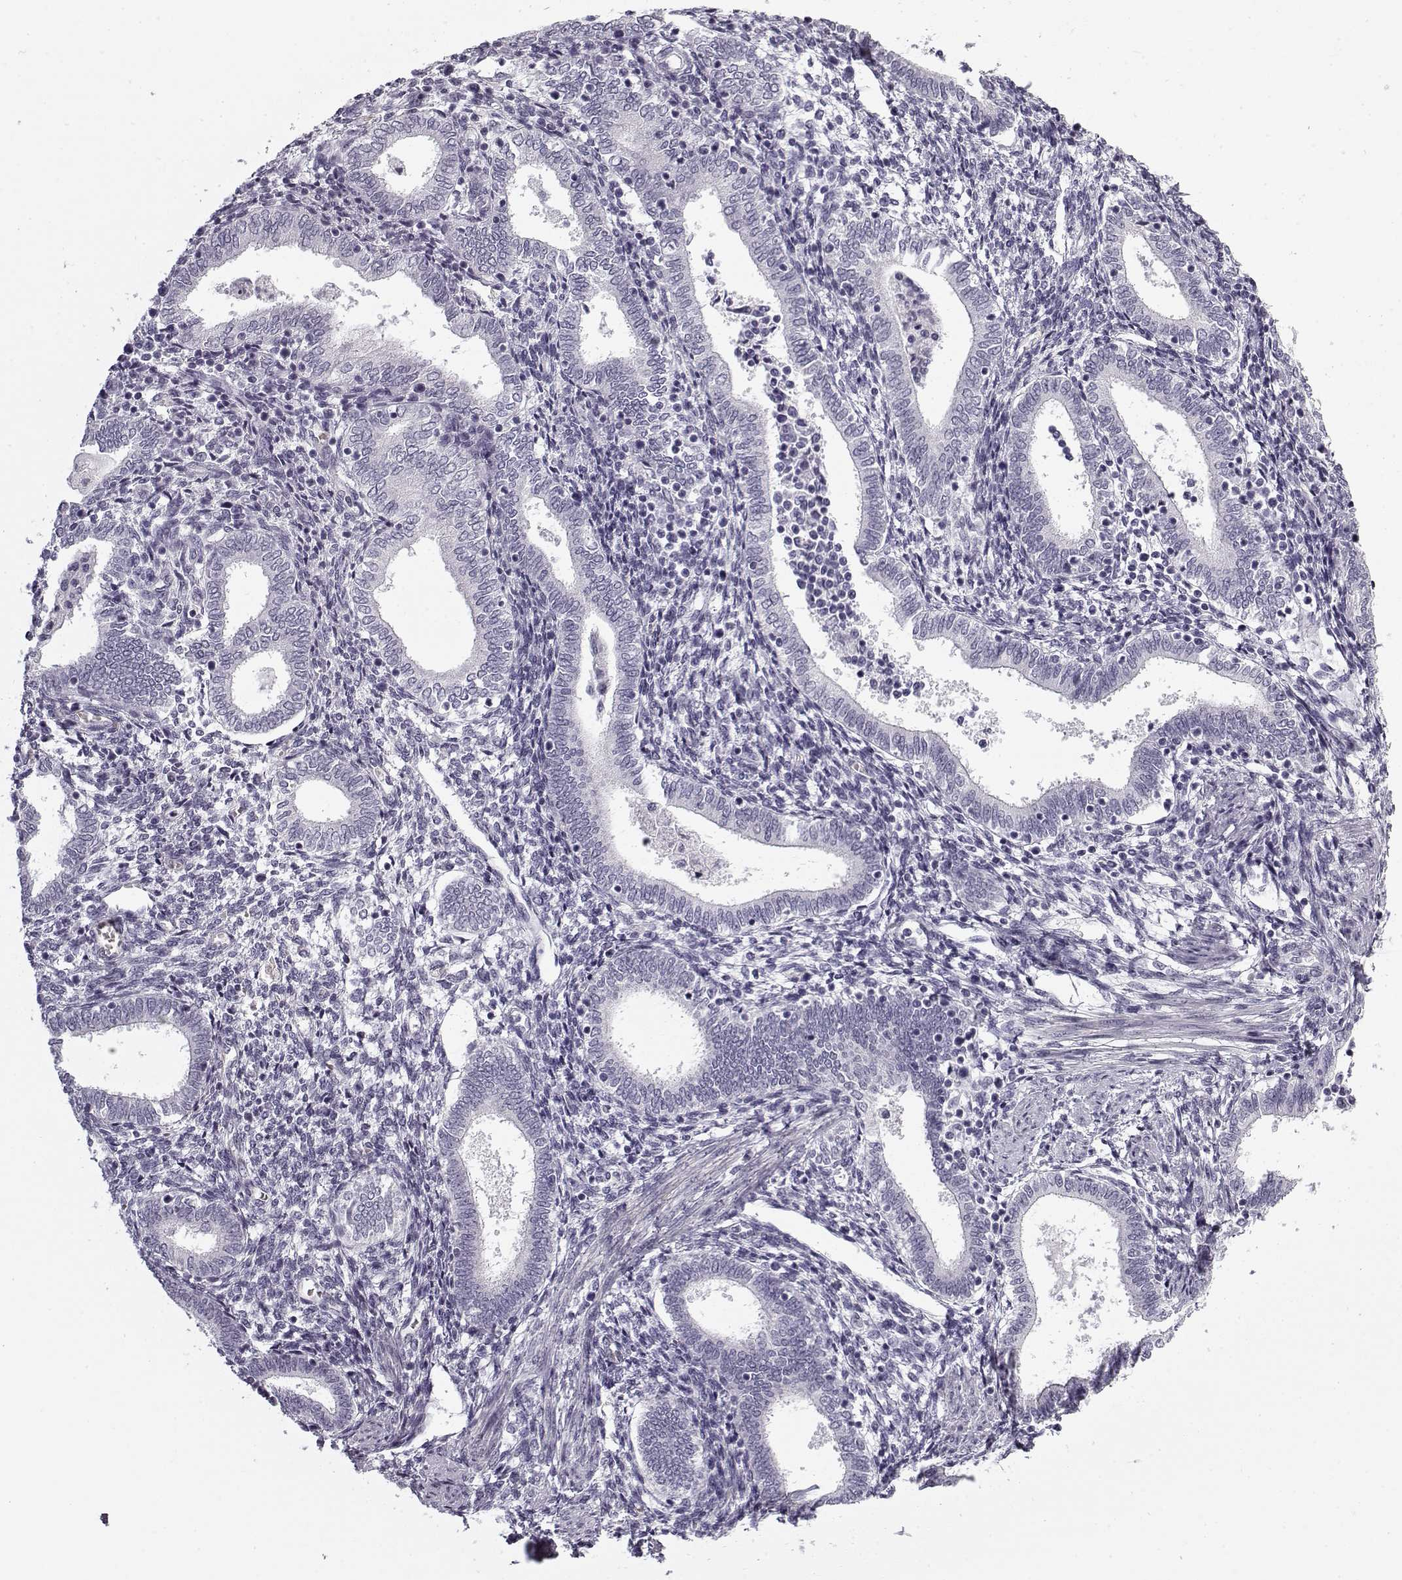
{"staining": {"intensity": "negative", "quantity": "none", "location": "none"}, "tissue": "endometrium", "cell_type": "Cells in endometrial stroma", "image_type": "normal", "snomed": [{"axis": "morphology", "description": "Normal tissue, NOS"}, {"axis": "topography", "description": "Endometrium"}], "caption": "The IHC image has no significant positivity in cells in endometrial stroma of endometrium. (Stains: DAB (3,3'-diaminobenzidine) immunohistochemistry (IHC) with hematoxylin counter stain, Microscopy: brightfield microscopy at high magnification).", "gene": "SNCA", "patient": {"sex": "female", "age": 42}}